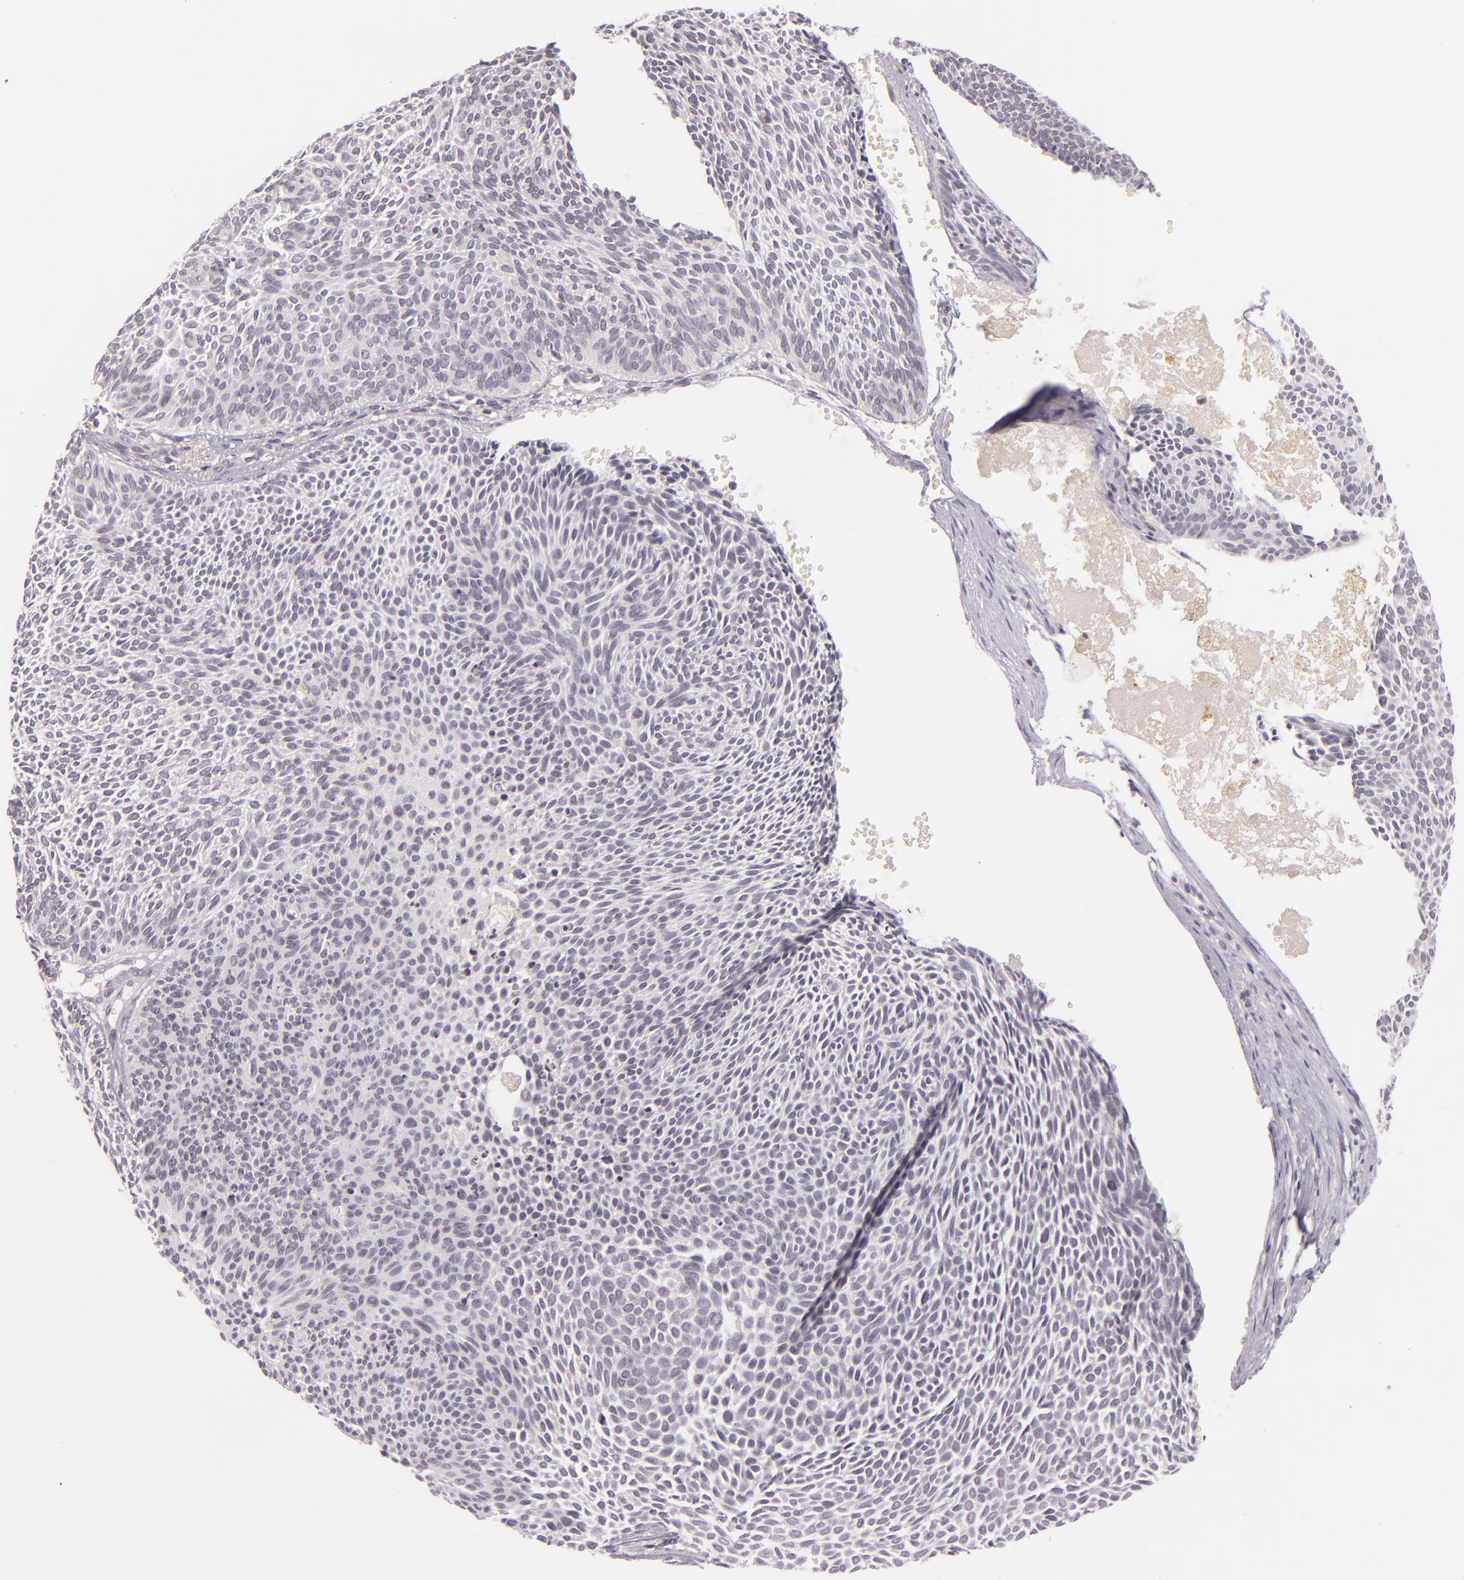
{"staining": {"intensity": "weak", "quantity": "<25%", "location": "cytoplasmic/membranous"}, "tissue": "skin cancer", "cell_type": "Tumor cells", "image_type": "cancer", "snomed": [{"axis": "morphology", "description": "Basal cell carcinoma"}, {"axis": "topography", "description": "Skin"}], "caption": "Histopathology image shows no protein staining in tumor cells of skin cancer (basal cell carcinoma) tissue.", "gene": "CASP8", "patient": {"sex": "male", "age": 84}}